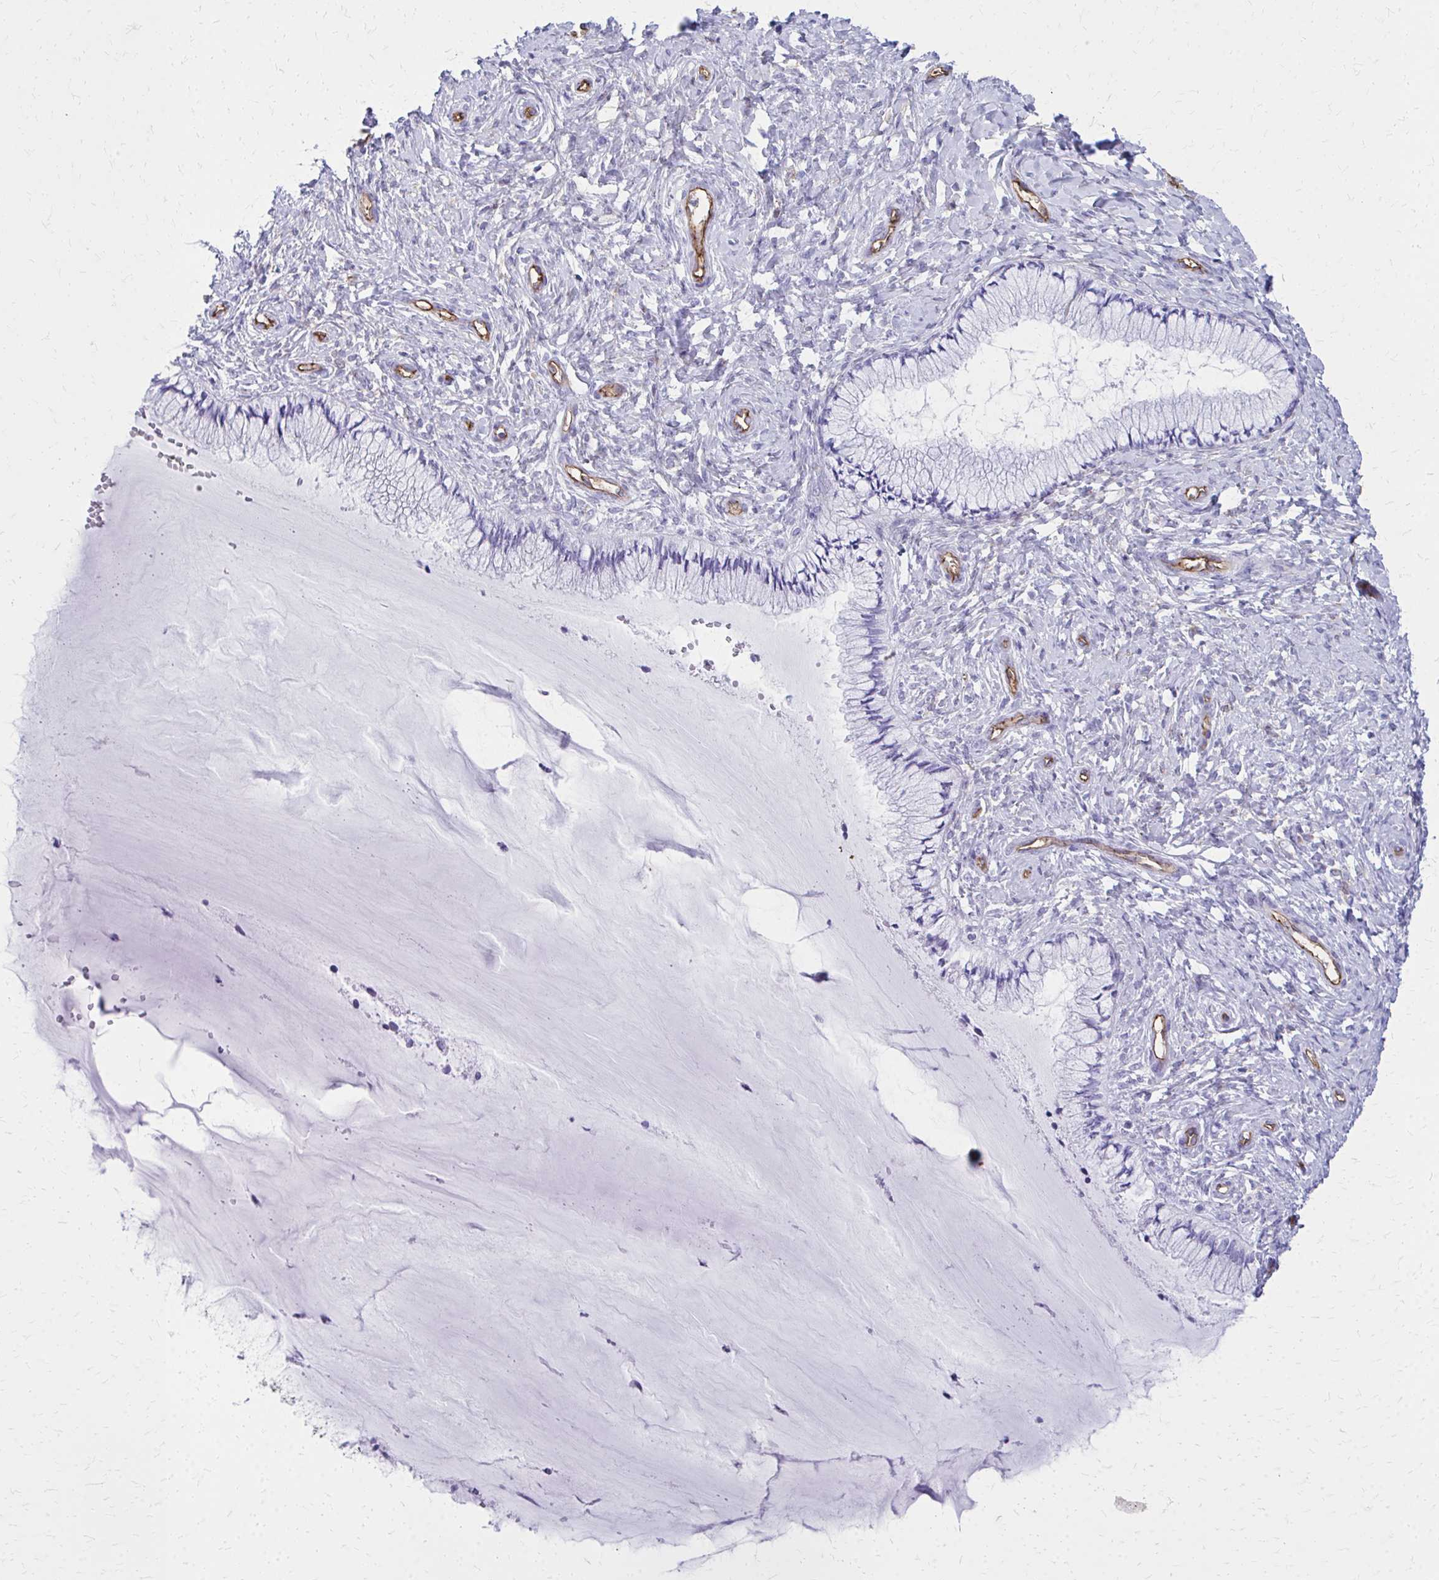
{"staining": {"intensity": "negative", "quantity": "none", "location": "none"}, "tissue": "cervix", "cell_type": "Glandular cells", "image_type": "normal", "snomed": [{"axis": "morphology", "description": "Normal tissue, NOS"}, {"axis": "topography", "description": "Cervix"}], "caption": "High power microscopy photomicrograph of an immunohistochemistry image of unremarkable cervix, revealing no significant expression in glandular cells.", "gene": "TPSG1", "patient": {"sex": "female", "age": 37}}